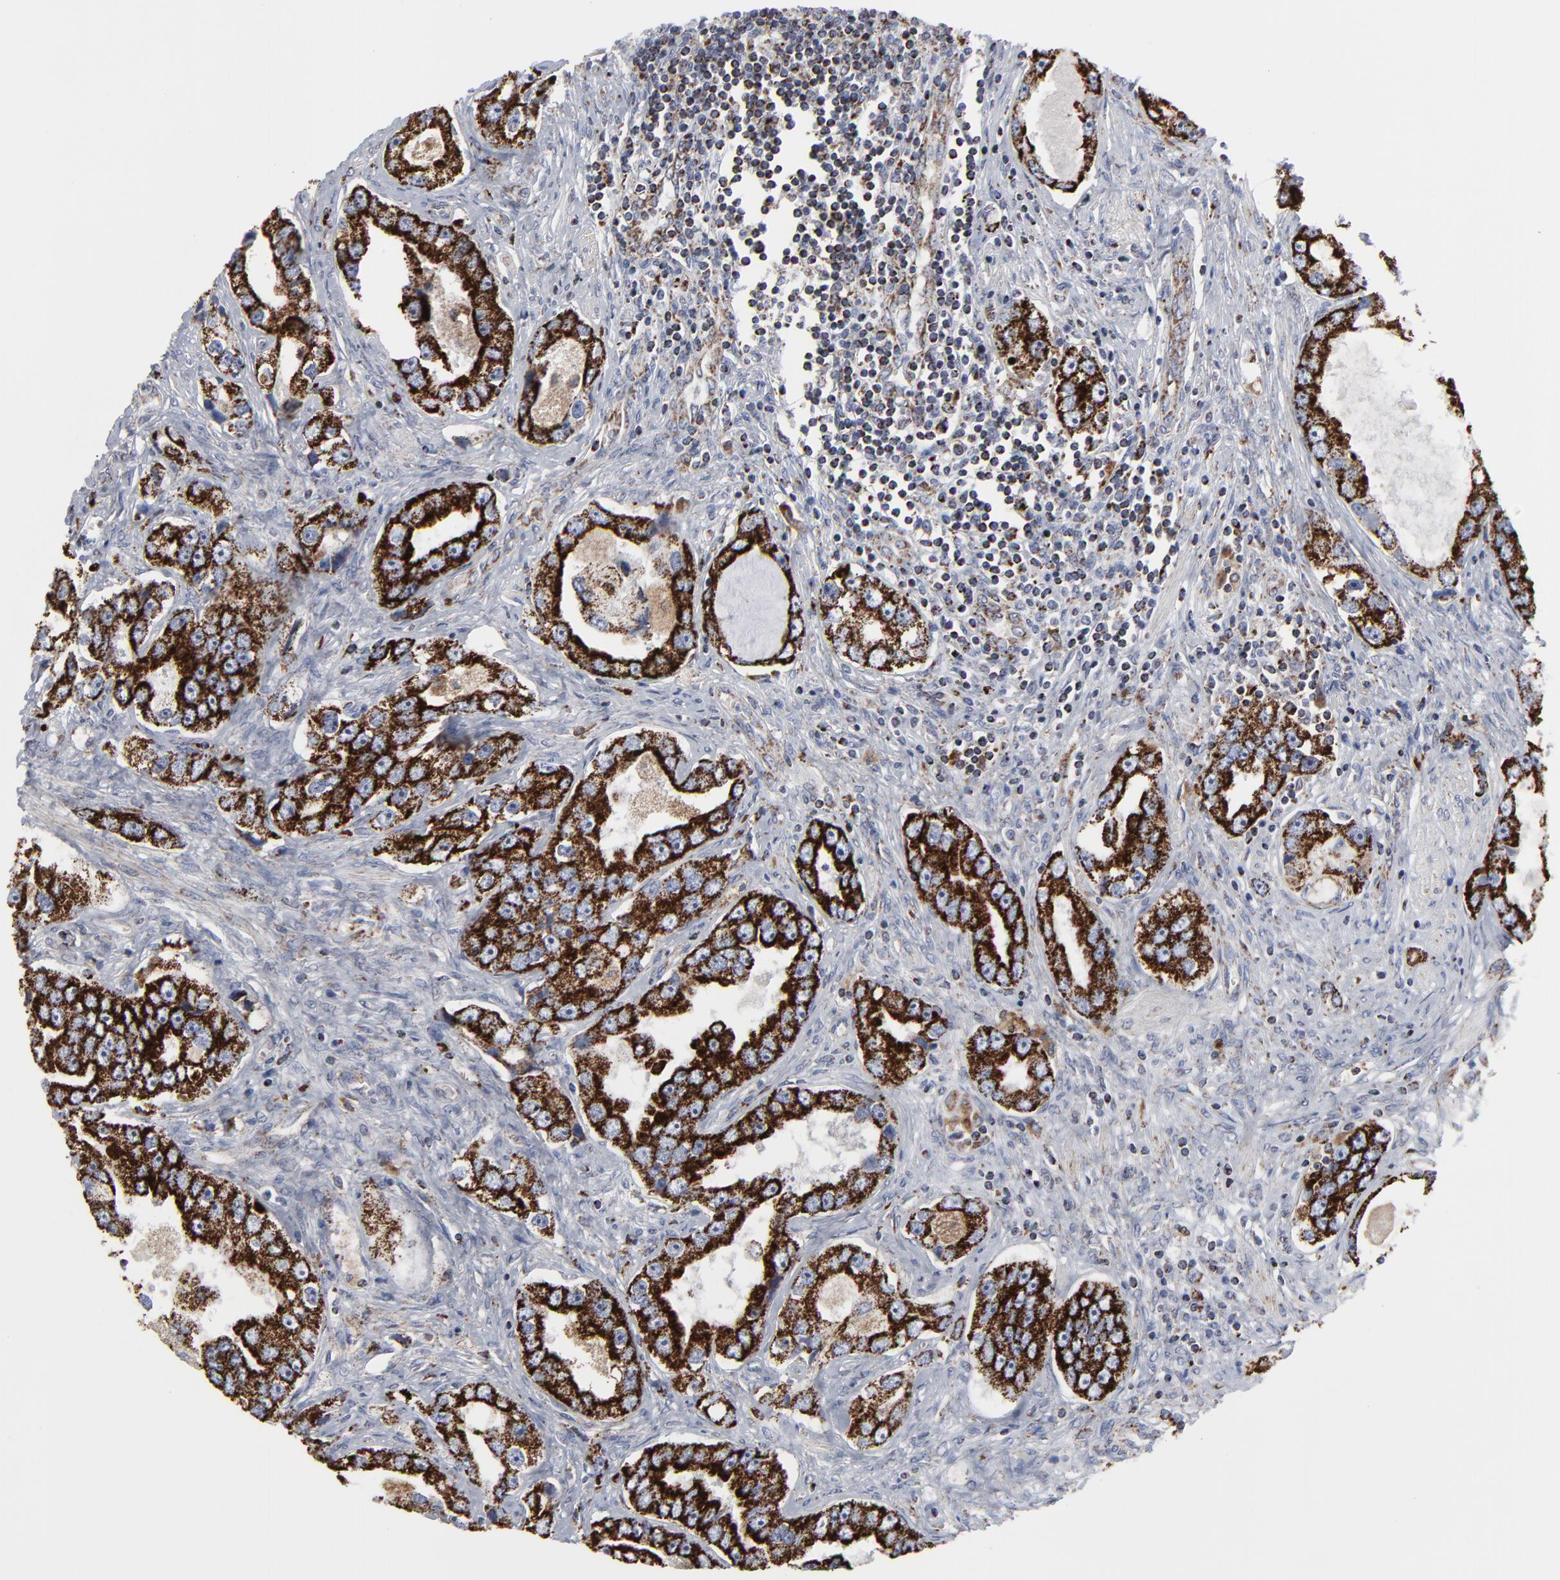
{"staining": {"intensity": "strong", "quantity": ">75%", "location": "cytoplasmic/membranous"}, "tissue": "prostate cancer", "cell_type": "Tumor cells", "image_type": "cancer", "snomed": [{"axis": "morphology", "description": "Adenocarcinoma, High grade"}, {"axis": "topography", "description": "Prostate"}], "caption": "Prostate adenocarcinoma (high-grade) was stained to show a protein in brown. There is high levels of strong cytoplasmic/membranous positivity in approximately >75% of tumor cells.", "gene": "TXNRD2", "patient": {"sex": "male", "age": 63}}